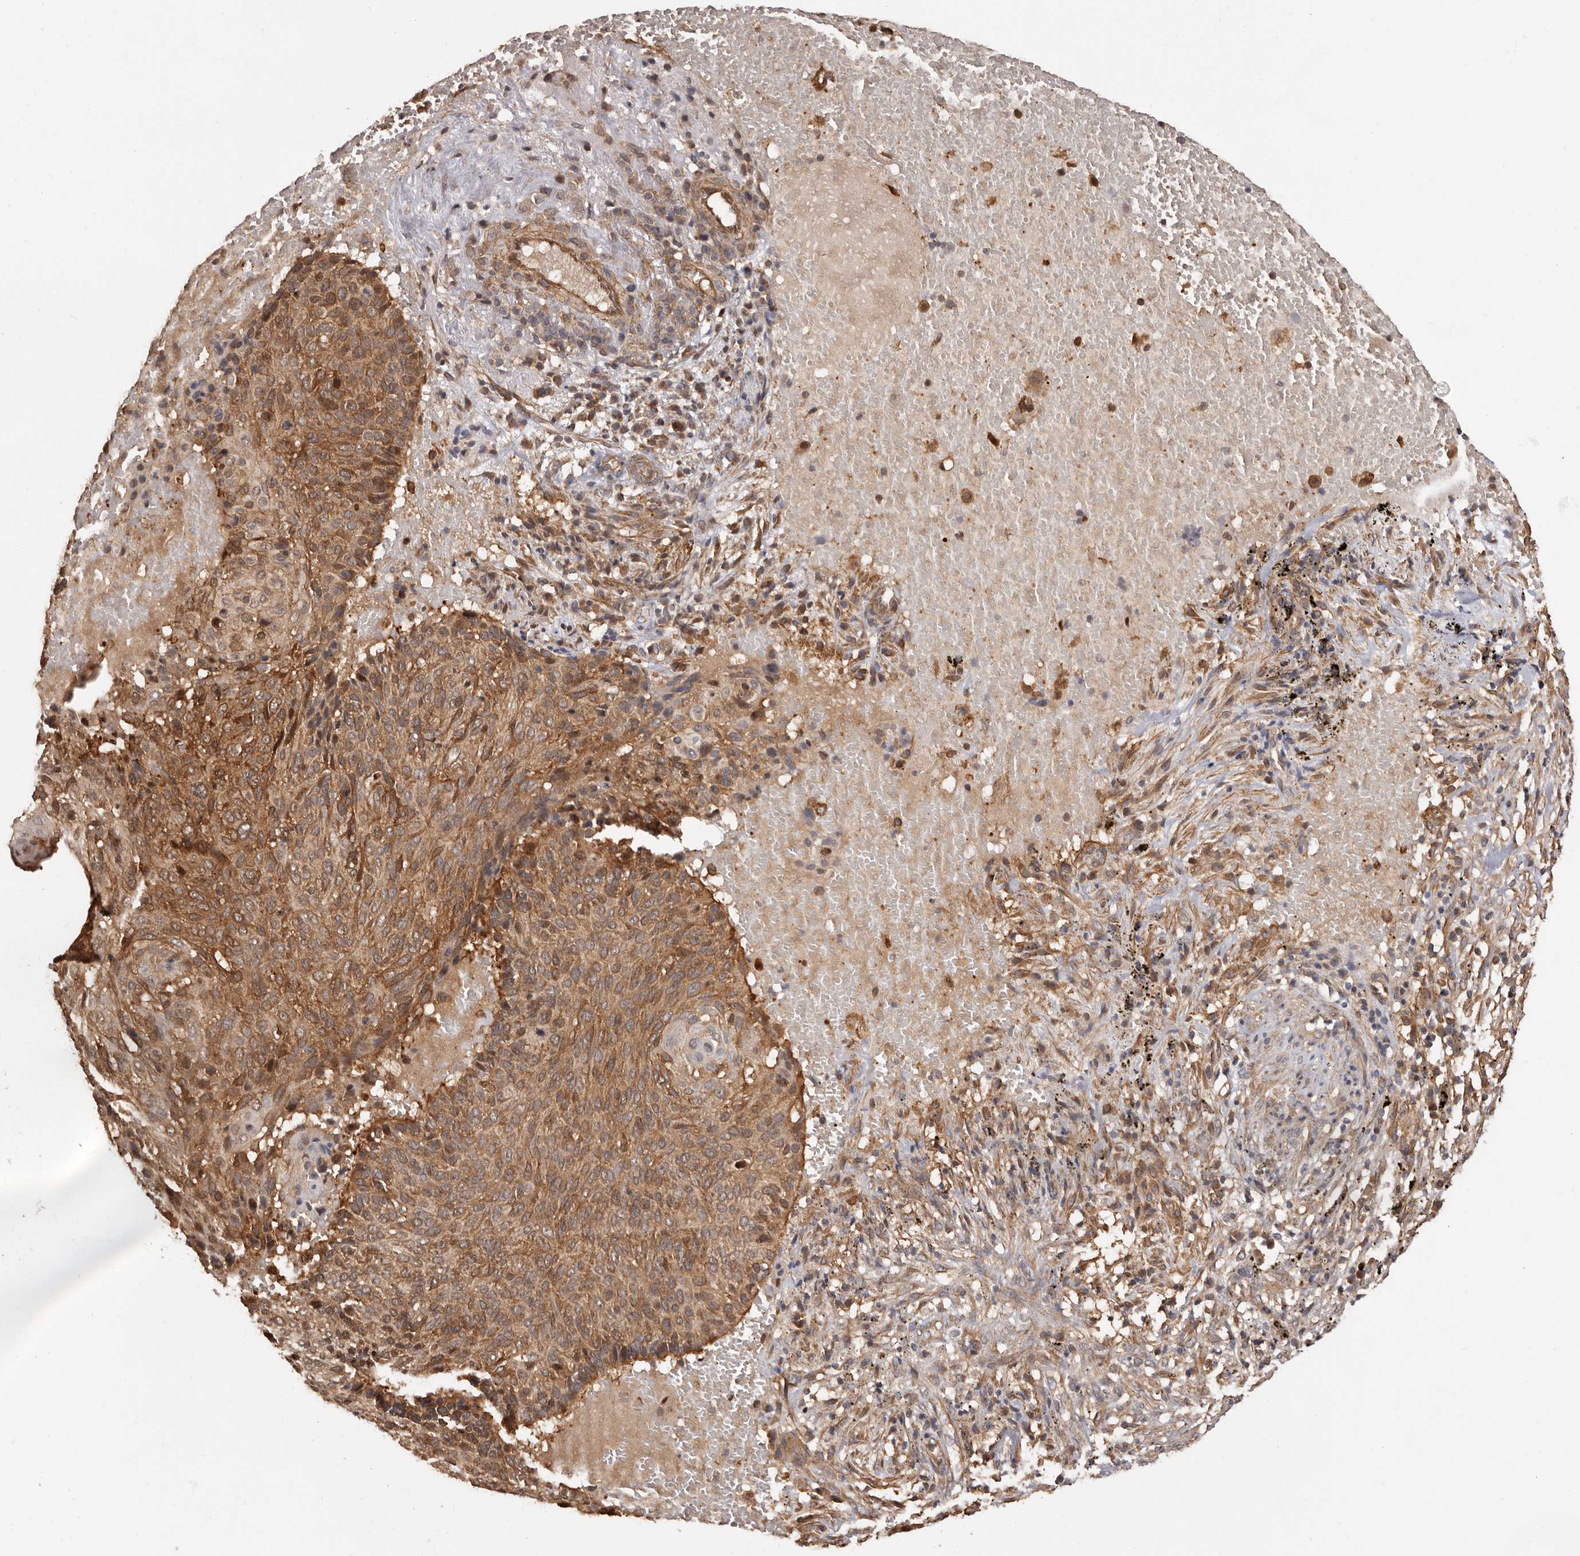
{"staining": {"intensity": "moderate", "quantity": ">75%", "location": "cytoplasmic/membranous"}, "tissue": "cervical cancer", "cell_type": "Tumor cells", "image_type": "cancer", "snomed": [{"axis": "morphology", "description": "Squamous cell carcinoma, NOS"}, {"axis": "topography", "description": "Cervix"}], "caption": "Cervical squamous cell carcinoma stained with IHC demonstrates moderate cytoplasmic/membranous expression in approximately >75% of tumor cells.", "gene": "COQ8B", "patient": {"sex": "female", "age": 74}}